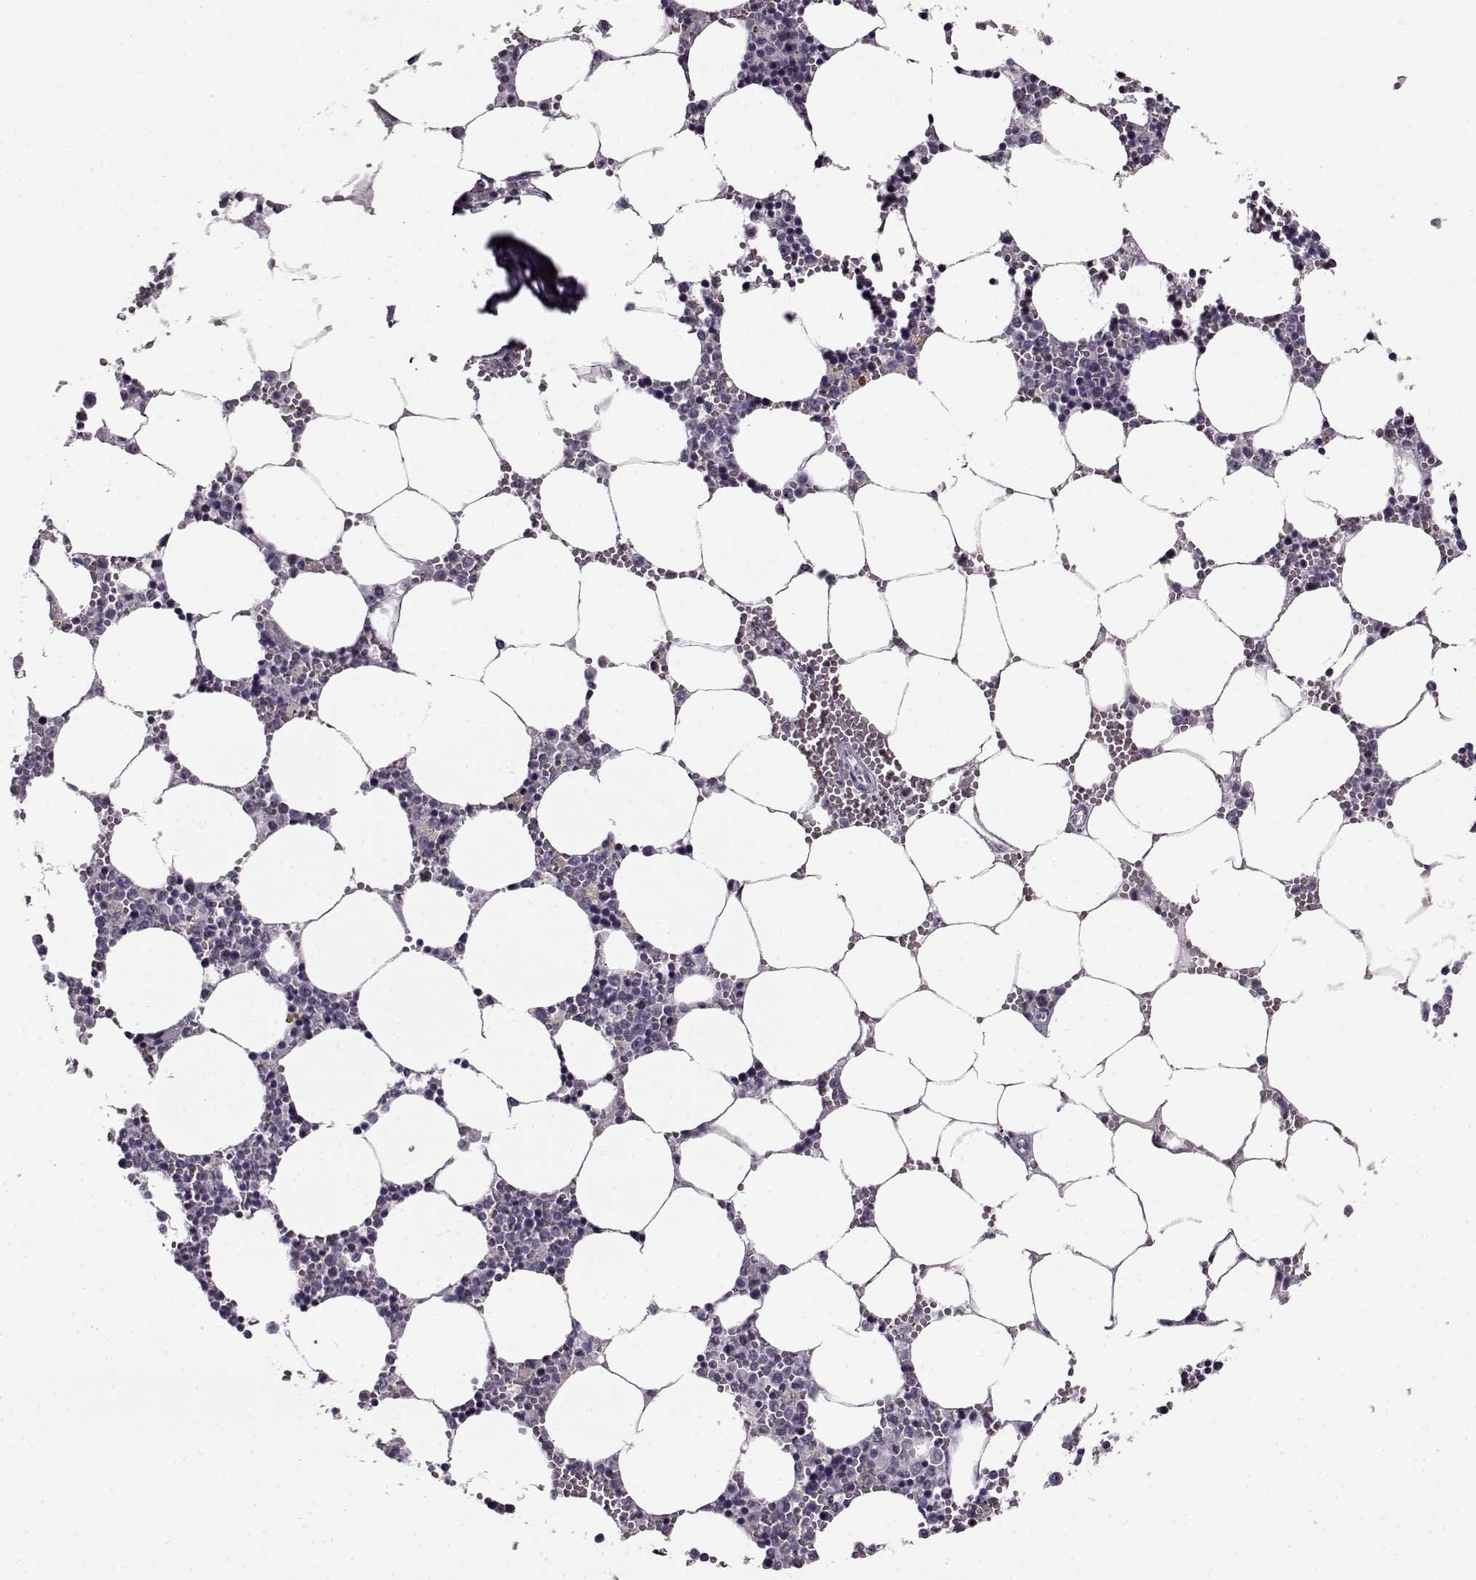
{"staining": {"intensity": "negative", "quantity": "none", "location": "none"}, "tissue": "bone marrow", "cell_type": "Hematopoietic cells", "image_type": "normal", "snomed": [{"axis": "morphology", "description": "Normal tissue, NOS"}, {"axis": "topography", "description": "Bone marrow"}], "caption": "Immunohistochemistry (IHC) photomicrograph of benign human bone marrow stained for a protein (brown), which shows no staining in hematopoietic cells.", "gene": "FSHB", "patient": {"sex": "female", "age": 64}}